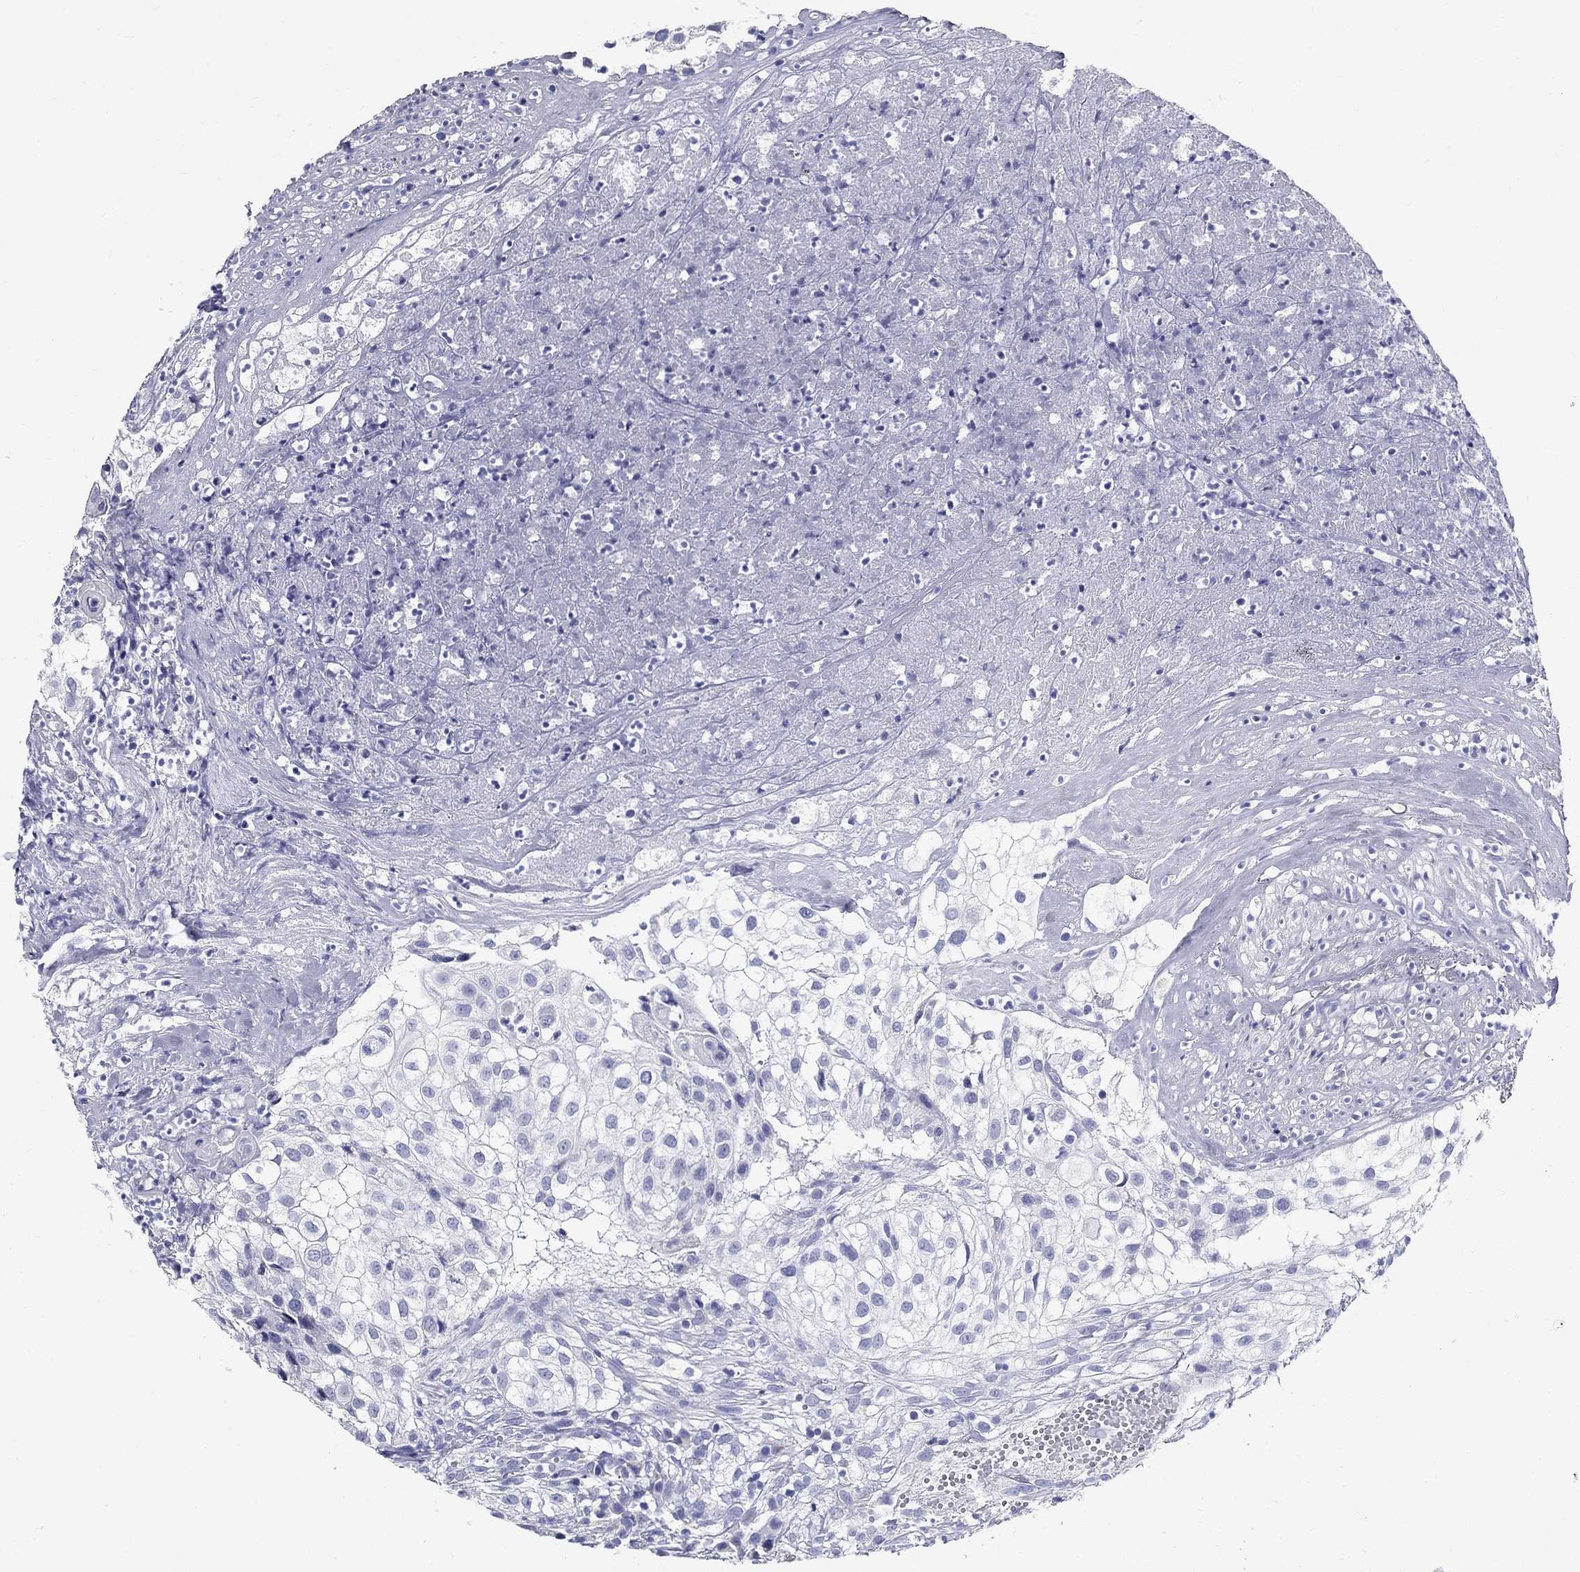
{"staining": {"intensity": "negative", "quantity": "none", "location": "none"}, "tissue": "urothelial cancer", "cell_type": "Tumor cells", "image_type": "cancer", "snomed": [{"axis": "morphology", "description": "Urothelial carcinoma, High grade"}, {"axis": "topography", "description": "Urinary bladder"}], "caption": "Tumor cells show no significant protein positivity in urothelial cancer. Brightfield microscopy of immunohistochemistry stained with DAB (brown) and hematoxylin (blue), captured at high magnification.", "gene": "UPB1", "patient": {"sex": "female", "age": 79}}